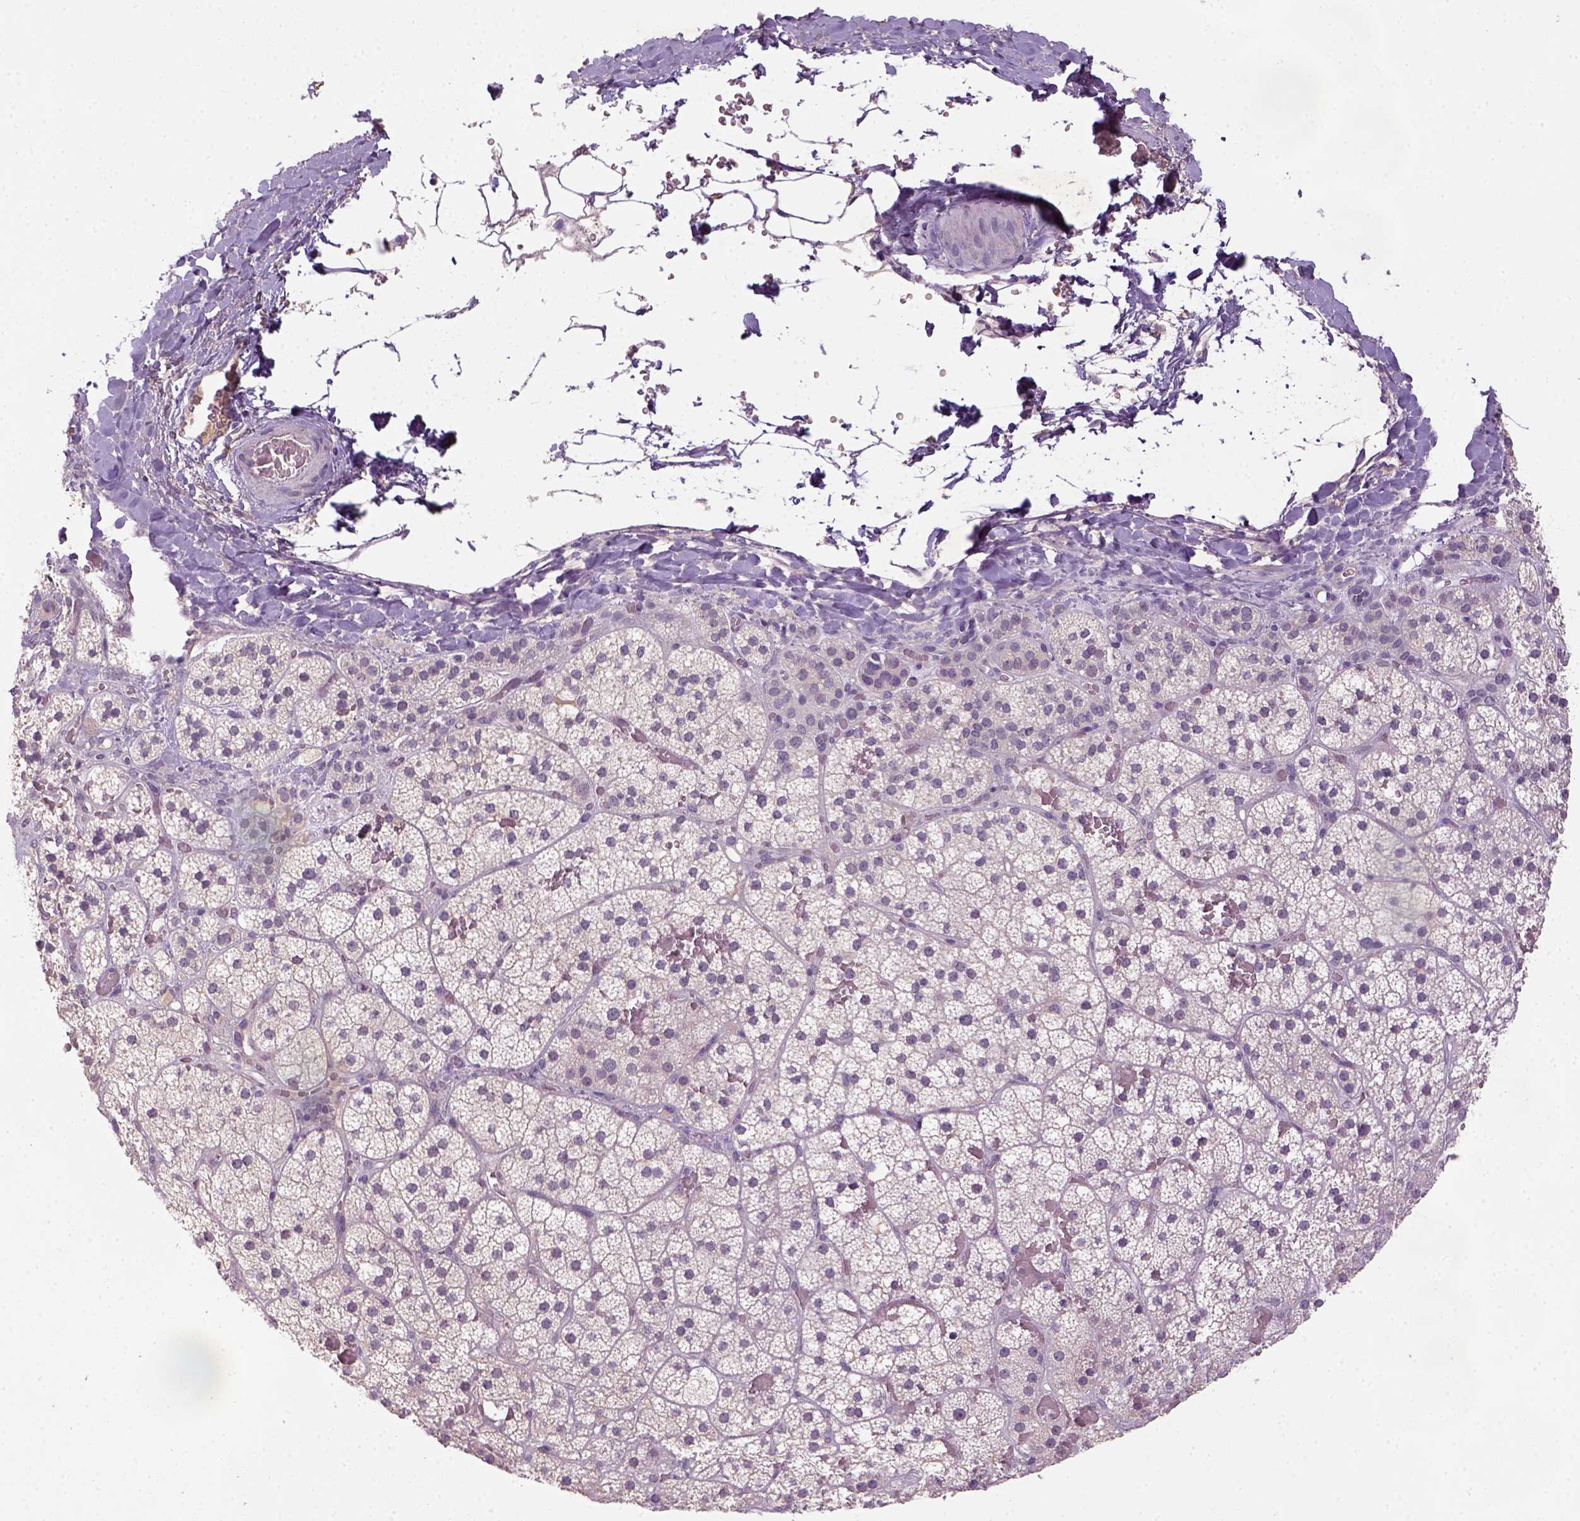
{"staining": {"intensity": "negative", "quantity": "none", "location": "none"}, "tissue": "adrenal gland", "cell_type": "Glandular cells", "image_type": "normal", "snomed": [{"axis": "morphology", "description": "Normal tissue, NOS"}, {"axis": "topography", "description": "Adrenal gland"}], "caption": "Immunohistochemistry histopathology image of benign adrenal gland stained for a protein (brown), which reveals no expression in glandular cells.", "gene": "NLGN2", "patient": {"sex": "male", "age": 53}}